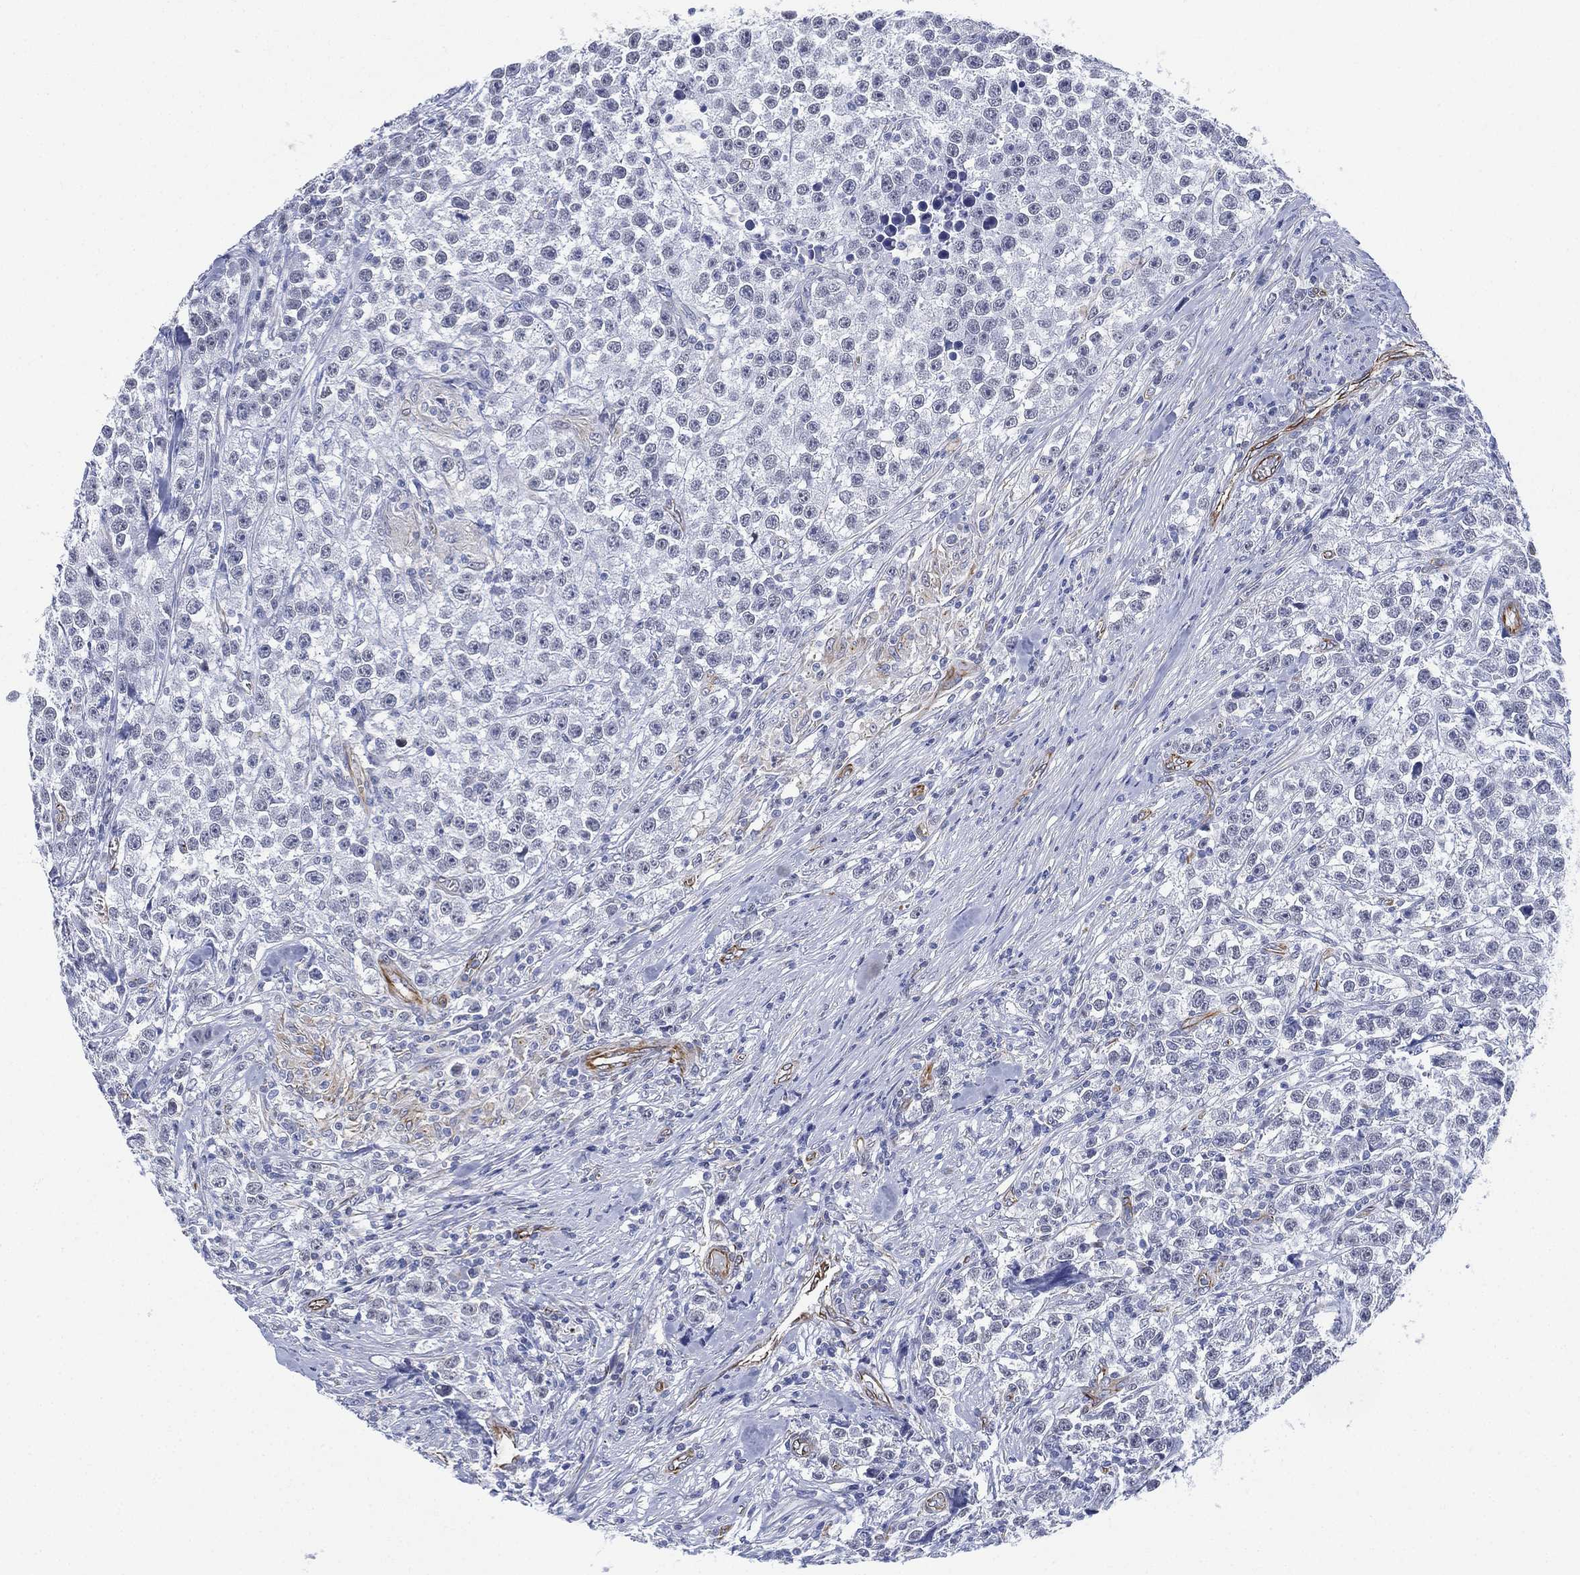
{"staining": {"intensity": "negative", "quantity": "none", "location": "none"}, "tissue": "testis cancer", "cell_type": "Tumor cells", "image_type": "cancer", "snomed": [{"axis": "morphology", "description": "Seminoma, NOS"}, {"axis": "topography", "description": "Testis"}], "caption": "Immunohistochemical staining of testis cancer exhibits no significant staining in tumor cells. (DAB (3,3'-diaminobenzidine) IHC with hematoxylin counter stain).", "gene": "PSKH2", "patient": {"sex": "male", "age": 59}}